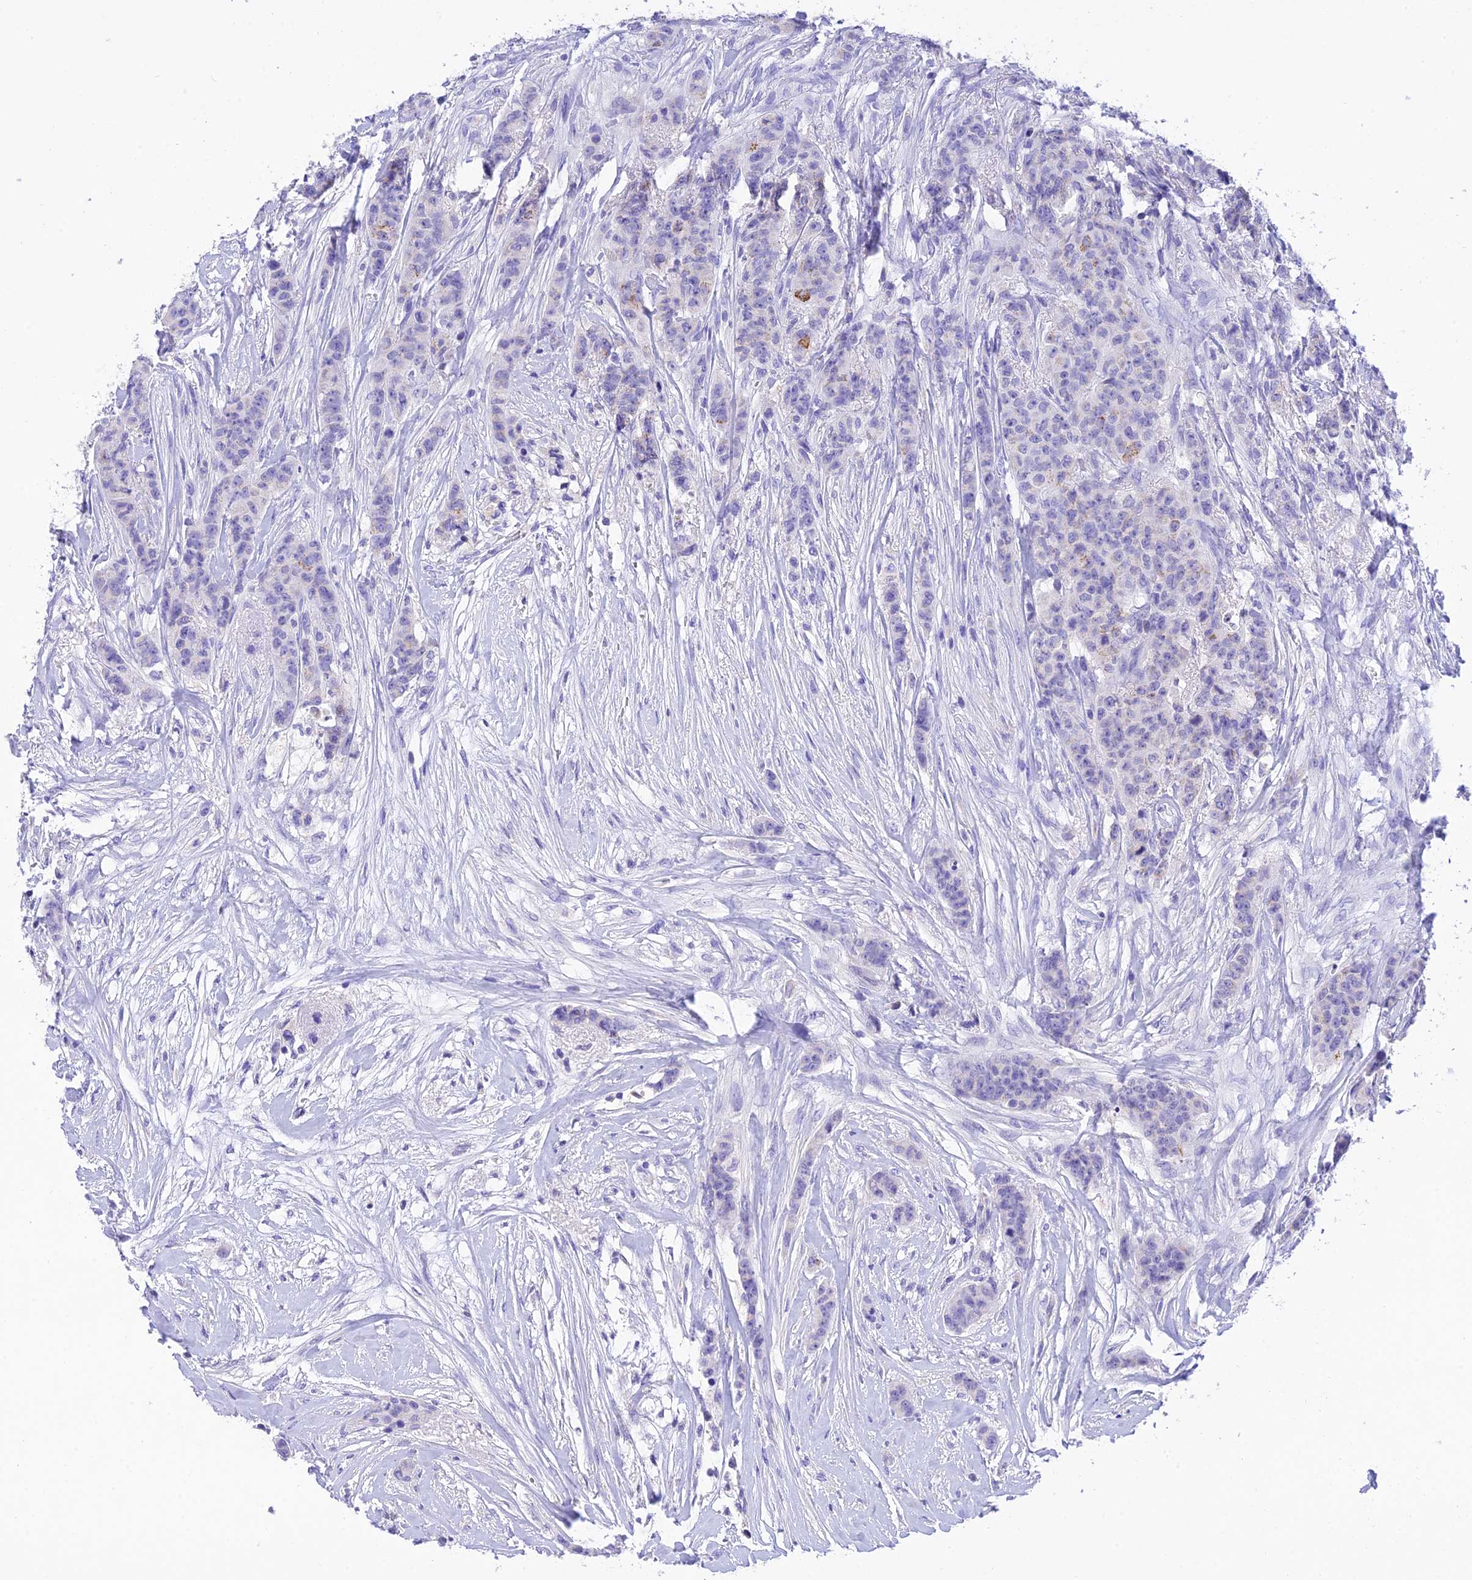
{"staining": {"intensity": "negative", "quantity": "none", "location": "none"}, "tissue": "breast cancer", "cell_type": "Tumor cells", "image_type": "cancer", "snomed": [{"axis": "morphology", "description": "Duct carcinoma"}, {"axis": "topography", "description": "Breast"}], "caption": "The histopathology image shows no significant positivity in tumor cells of breast infiltrating ductal carcinoma.", "gene": "MS4A5", "patient": {"sex": "female", "age": 40}}